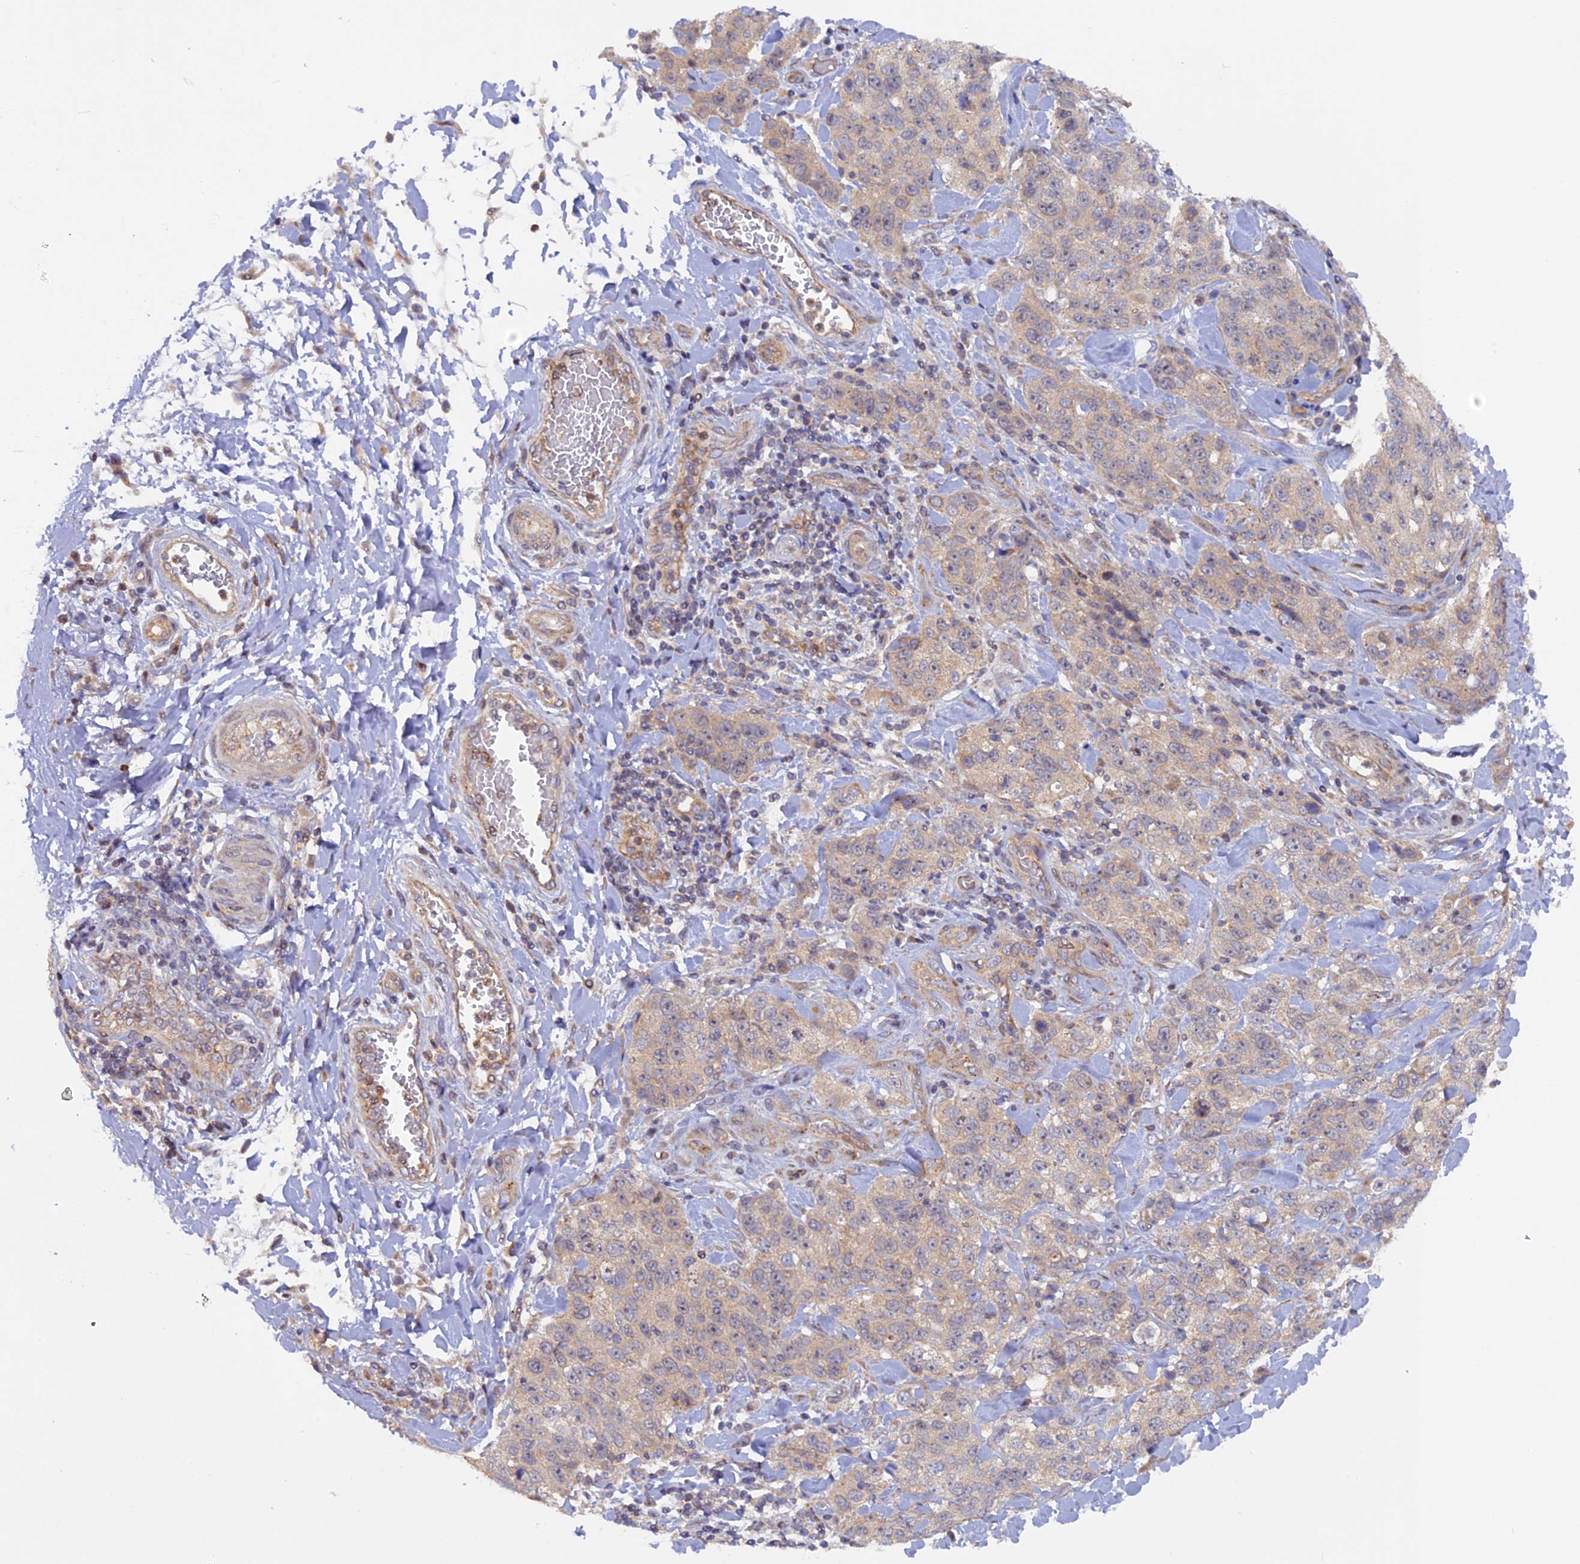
{"staining": {"intensity": "weak", "quantity": "25%-75%", "location": "cytoplasmic/membranous"}, "tissue": "stomach cancer", "cell_type": "Tumor cells", "image_type": "cancer", "snomed": [{"axis": "morphology", "description": "Adenocarcinoma, NOS"}, {"axis": "topography", "description": "Stomach"}], "caption": "DAB (3,3'-diaminobenzidine) immunohistochemical staining of stomach cancer (adenocarcinoma) shows weak cytoplasmic/membranous protein expression in about 25%-75% of tumor cells. (Brightfield microscopy of DAB IHC at high magnification).", "gene": "FERMT1", "patient": {"sex": "male", "age": 48}}